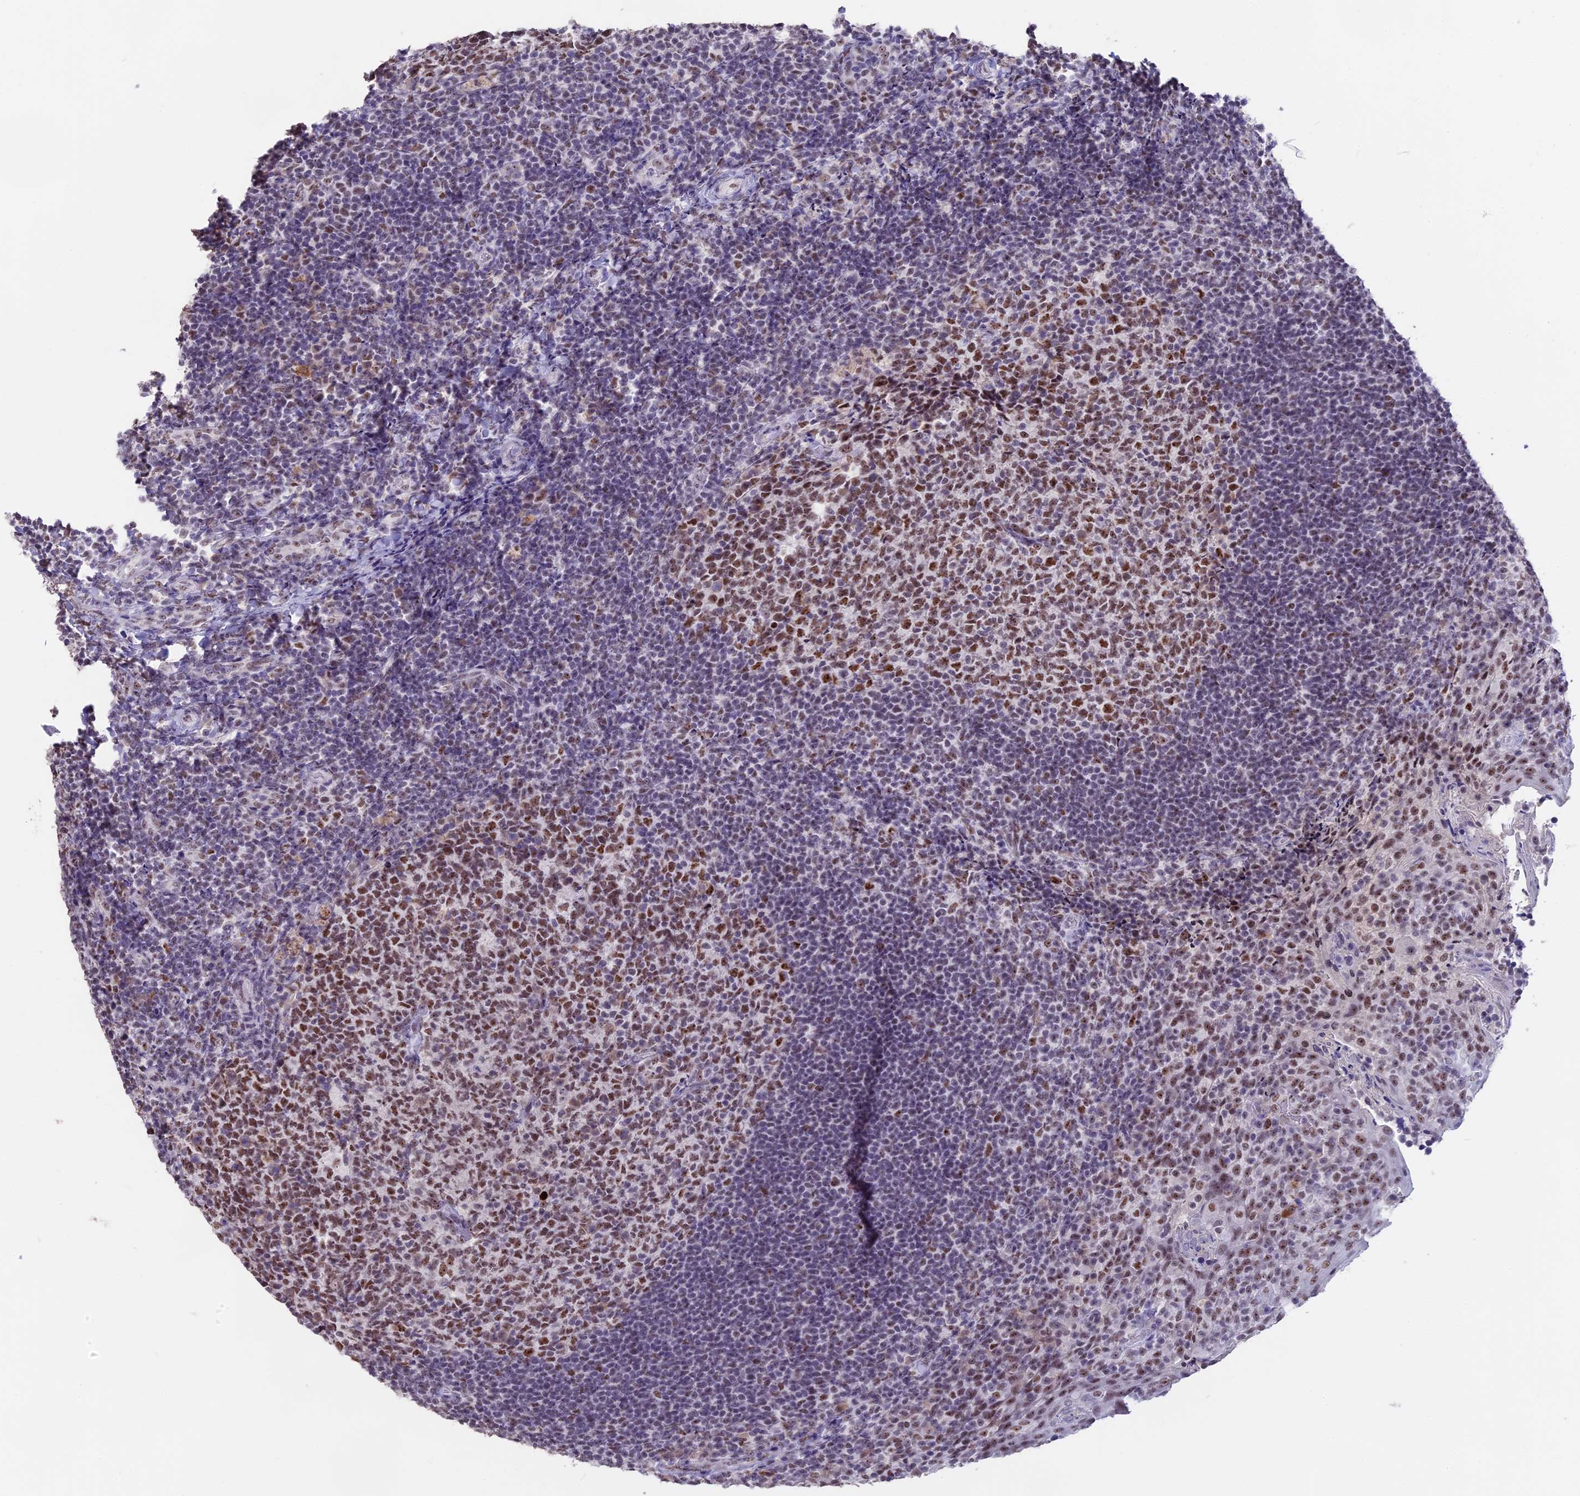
{"staining": {"intensity": "moderate", "quantity": ">75%", "location": "nuclear"}, "tissue": "tonsil", "cell_type": "Germinal center cells", "image_type": "normal", "snomed": [{"axis": "morphology", "description": "Normal tissue, NOS"}, {"axis": "topography", "description": "Tonsil"}], "caption": "Immunohistochemistry histopathology image of benign tonsil: tonsil stained using immunohistochemistry (IHC) exhibits medium levels of moderate protein expression localized specifically in the nuclear of germinal center cells, appearing as a nuclear brown color.", "gene": "SETD2", "patient": {"sex": "female", "age": 10}}